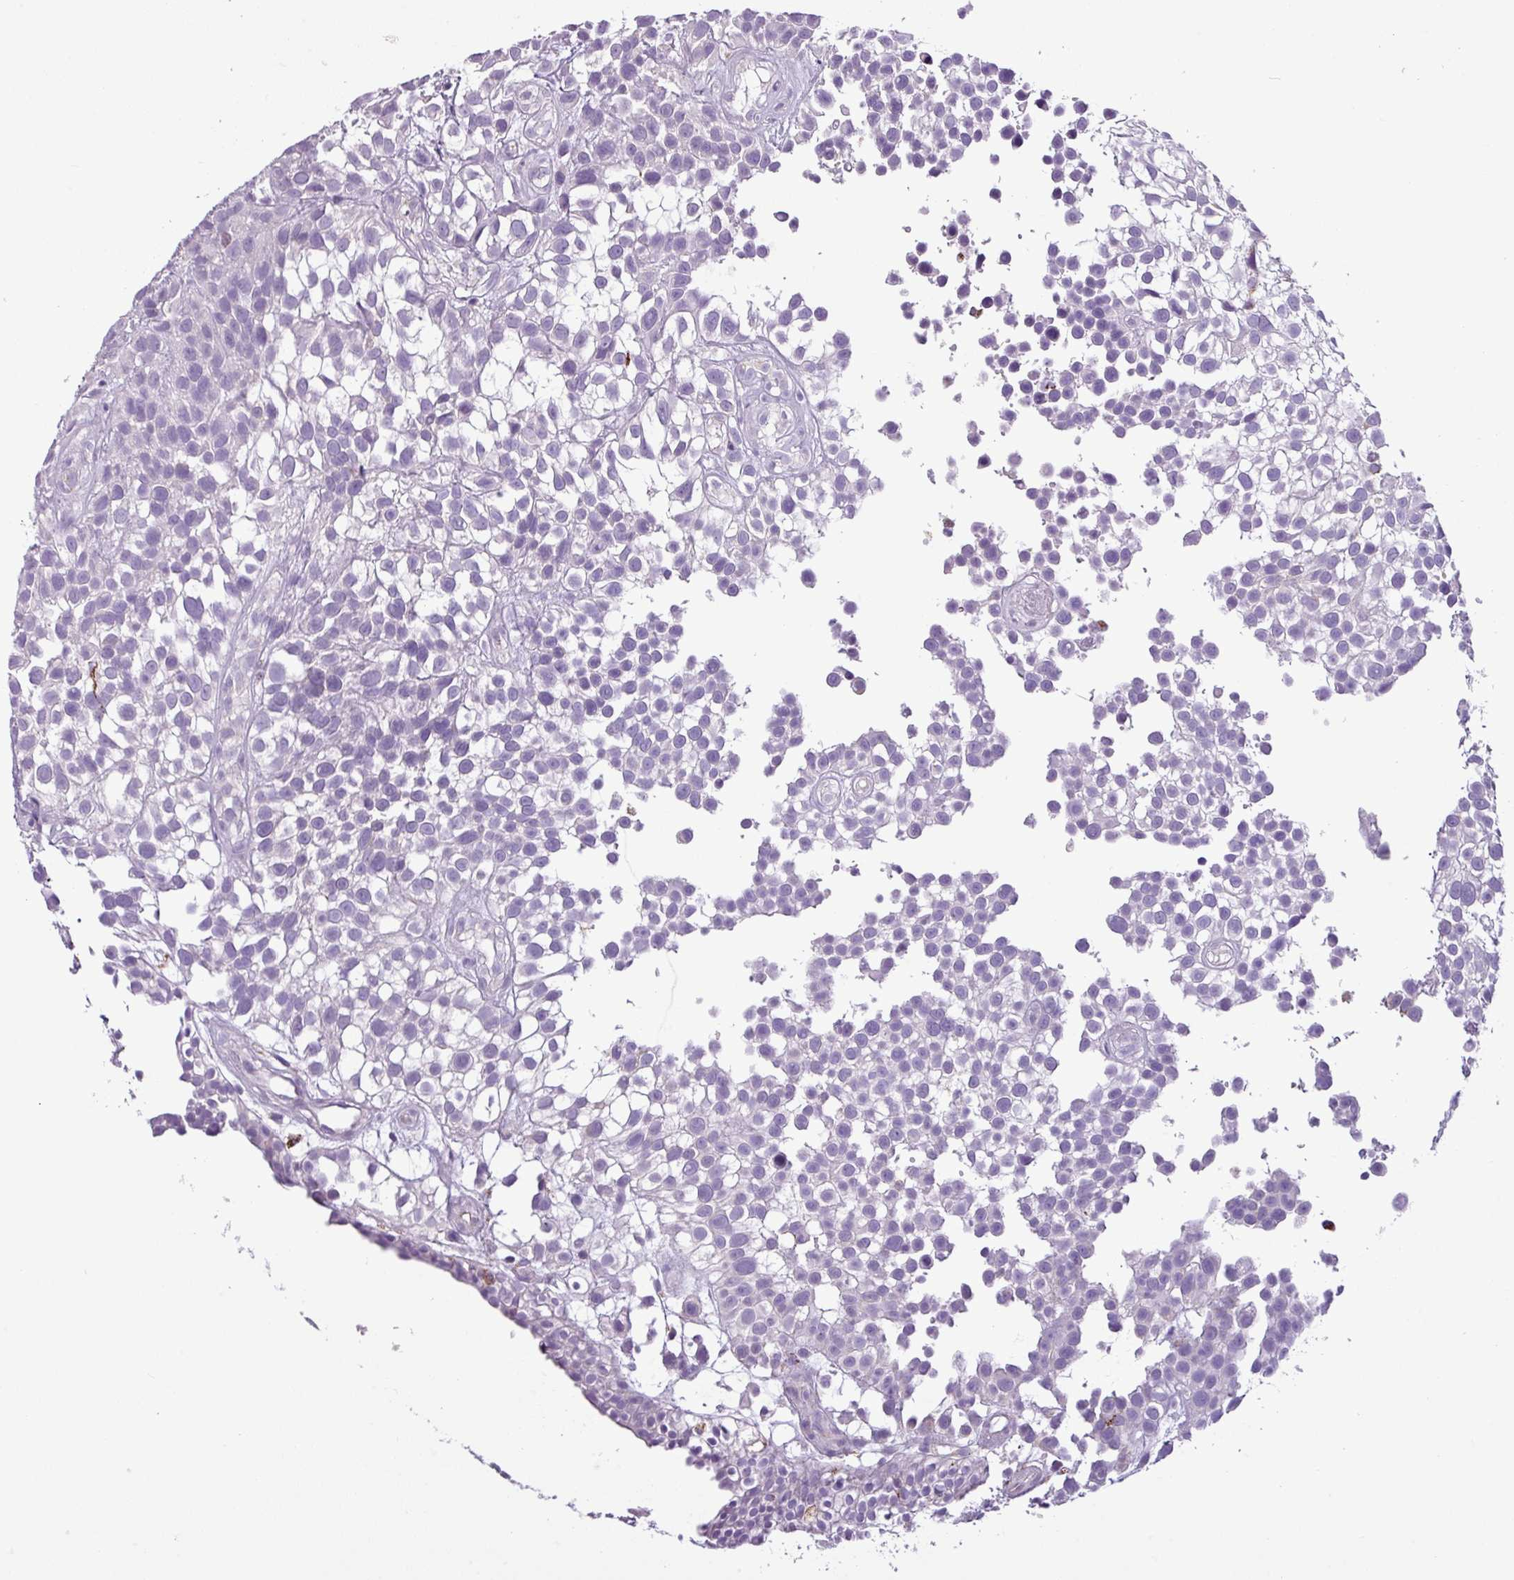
{"staining": {"intensity": "negative", "quantity": "none", "location": "none"}, "tissue": "urothelial cancer", "cell_type": "Tumor cells", "image_type": "cancer", "snomed": [{"axis": "morphology", "description": "Urothelial carcinoma, High grade"}, {"axis": "topography", "description": "Urinary bladder"}], "caption": "Immunohistochemical staining of human high-grade urothelial carcinoma exhibits no significant staining in tumor cells.", "gene": "ZNF667", "patient": {"sex": "male", "age": 56}}